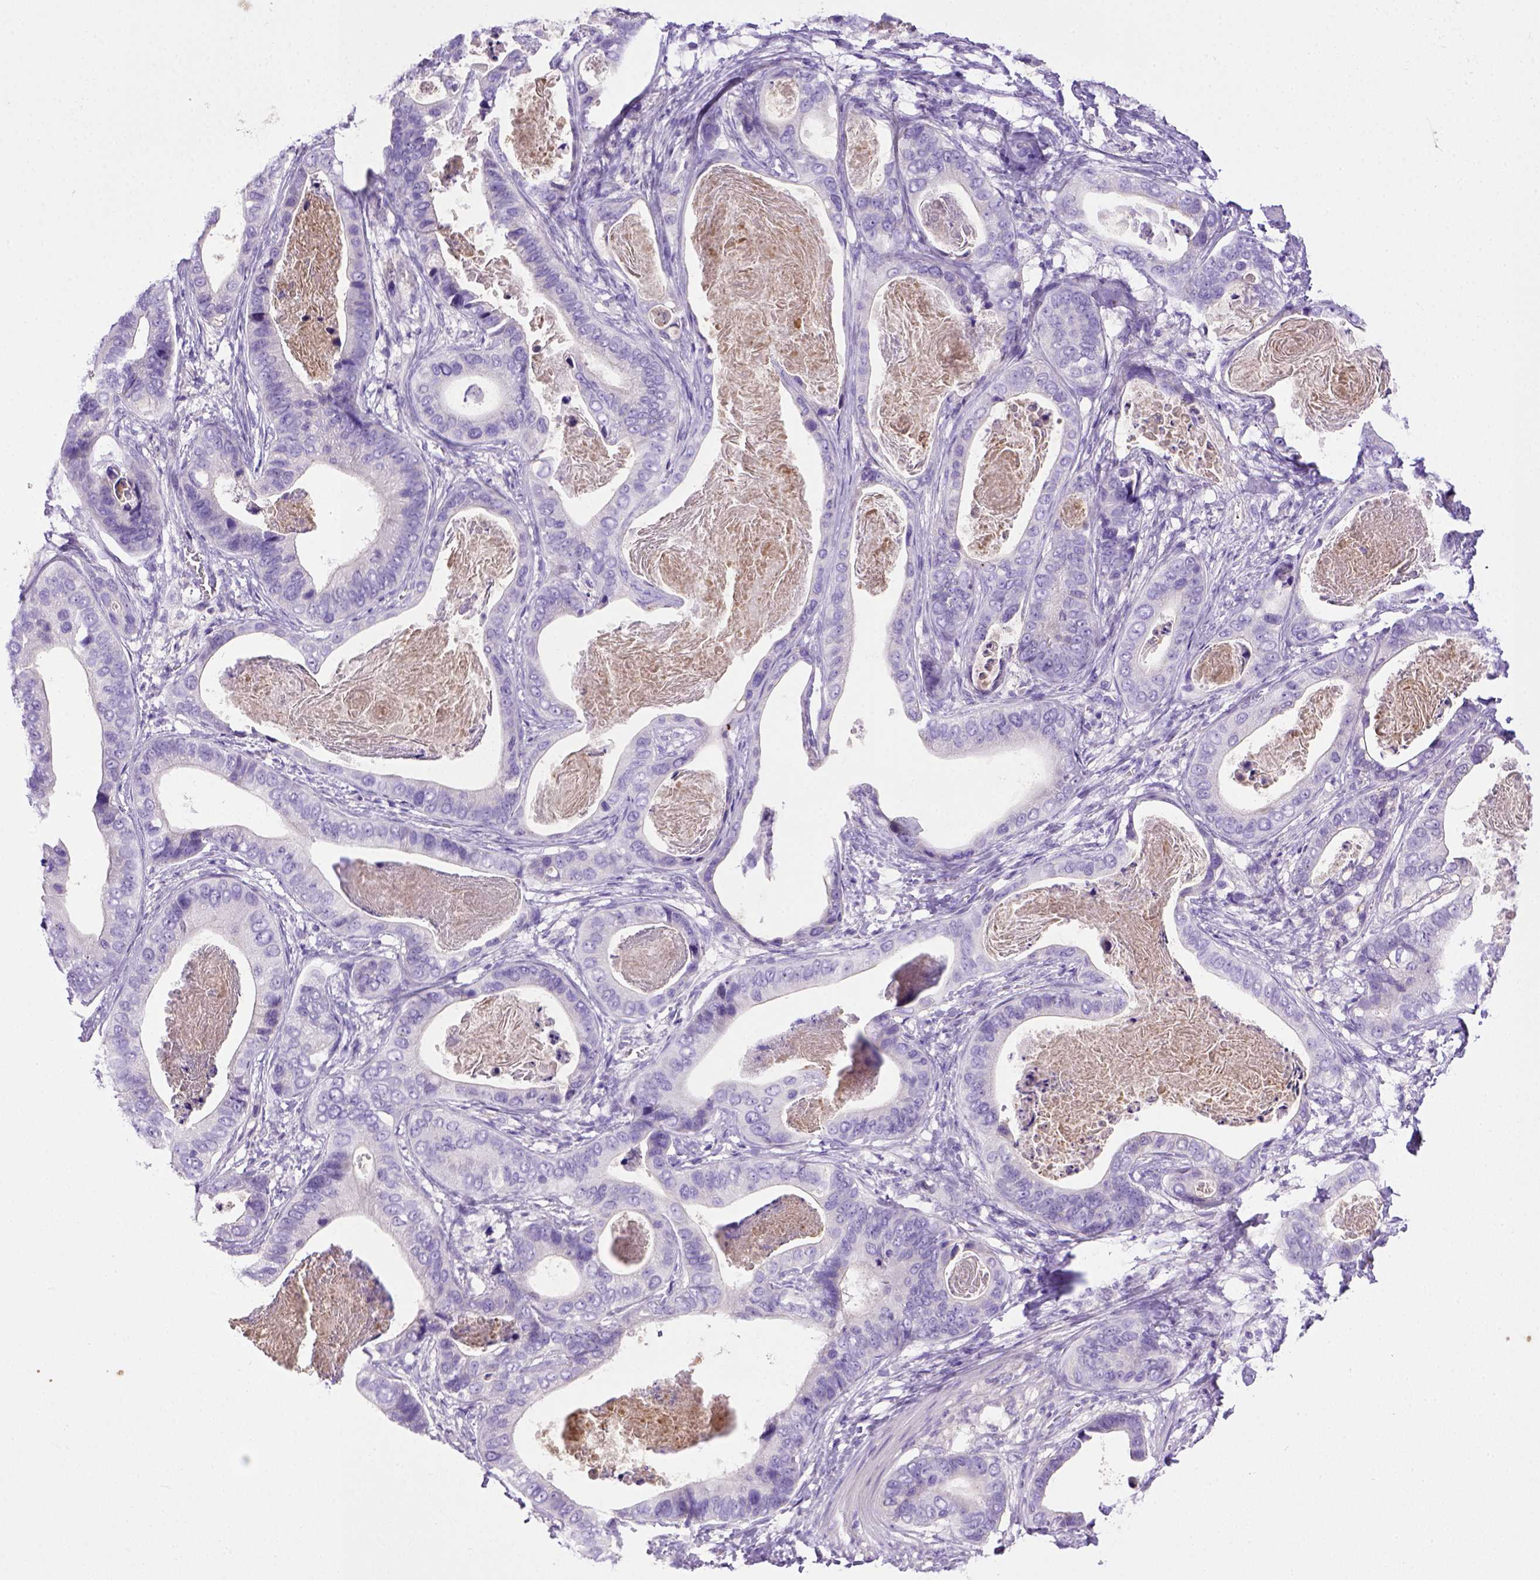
{"staining": {"intensity": "negative", "quantity": "none", "location": "none"}, "tissue": "stomach cancer", "cell_type": "Tumor cells", "image_type": "cancer", "snomed": [{"axis": "morphology", "description": "Adenocarcinoma, NOS"}, {"axis": "topography", "description": "Stomach"}], "caption": "This is a histopathology image of immunohistochemistry (IHC) staining of stomach cancer, which shows no expression in tumor cells.", "gene": "BAAT", "patient": {"sex": "male", "age": 84}}